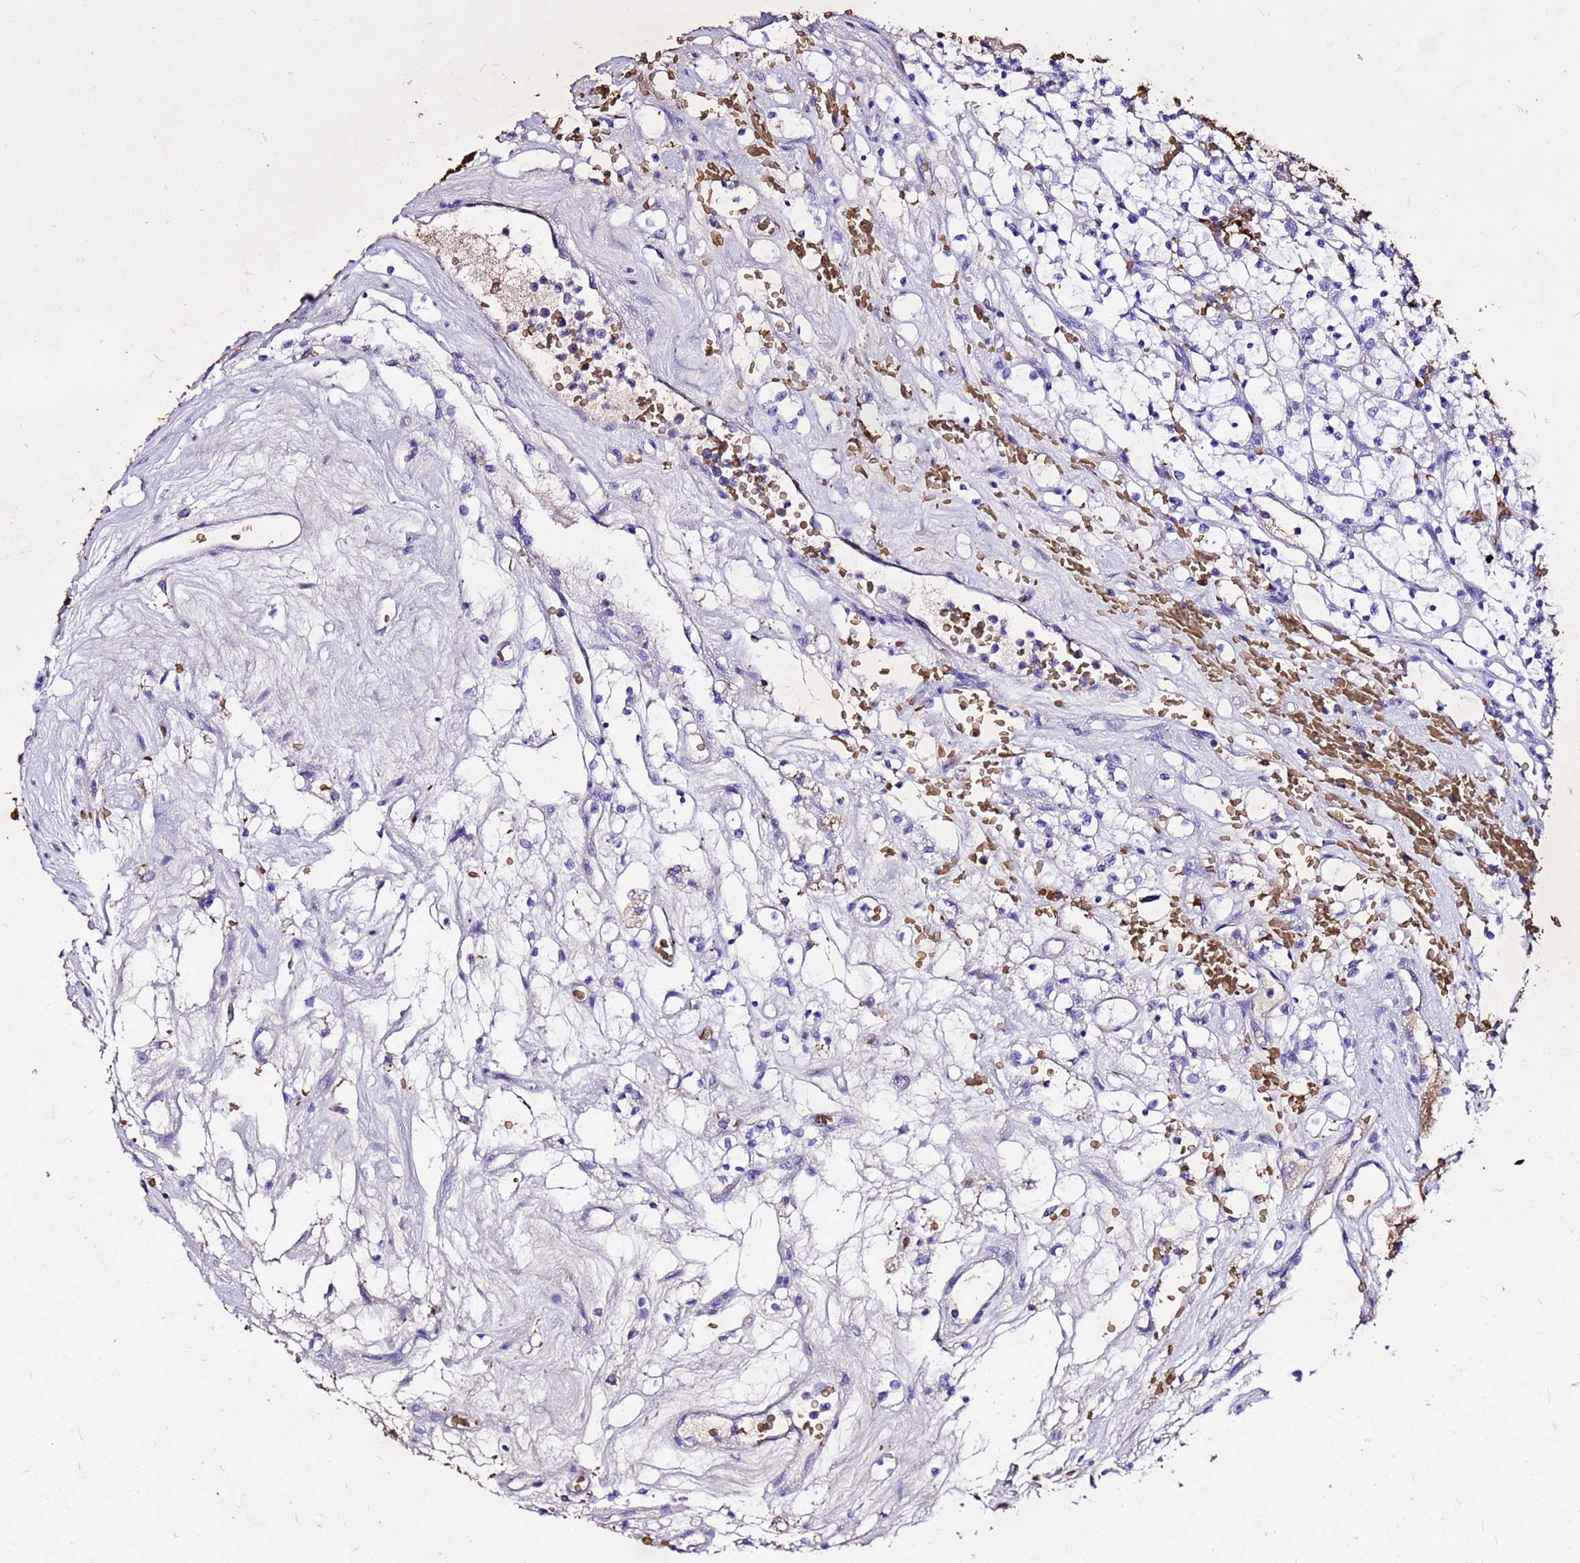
{"staining": {"intensity": "negative", "quantity": "none", "location": "none"}, "tissue": "renal cancer", "cell_type": "Tumor cells", "image_type": "cancer", "snomed": [{"axis": "morphology", "description": "Adenocarcinoma, NOS"}, {"axis": "topography", "description": "Kidney"}], "caption": "This image is of adenocarcinoma (renal) stained with immunohistochemistry to label a protein in brown with the nuclei are counter-stained blue. There is no positivity in tumor cells.", "gene": "HBA2", "patient": {"sex": "female", "age": 69}}